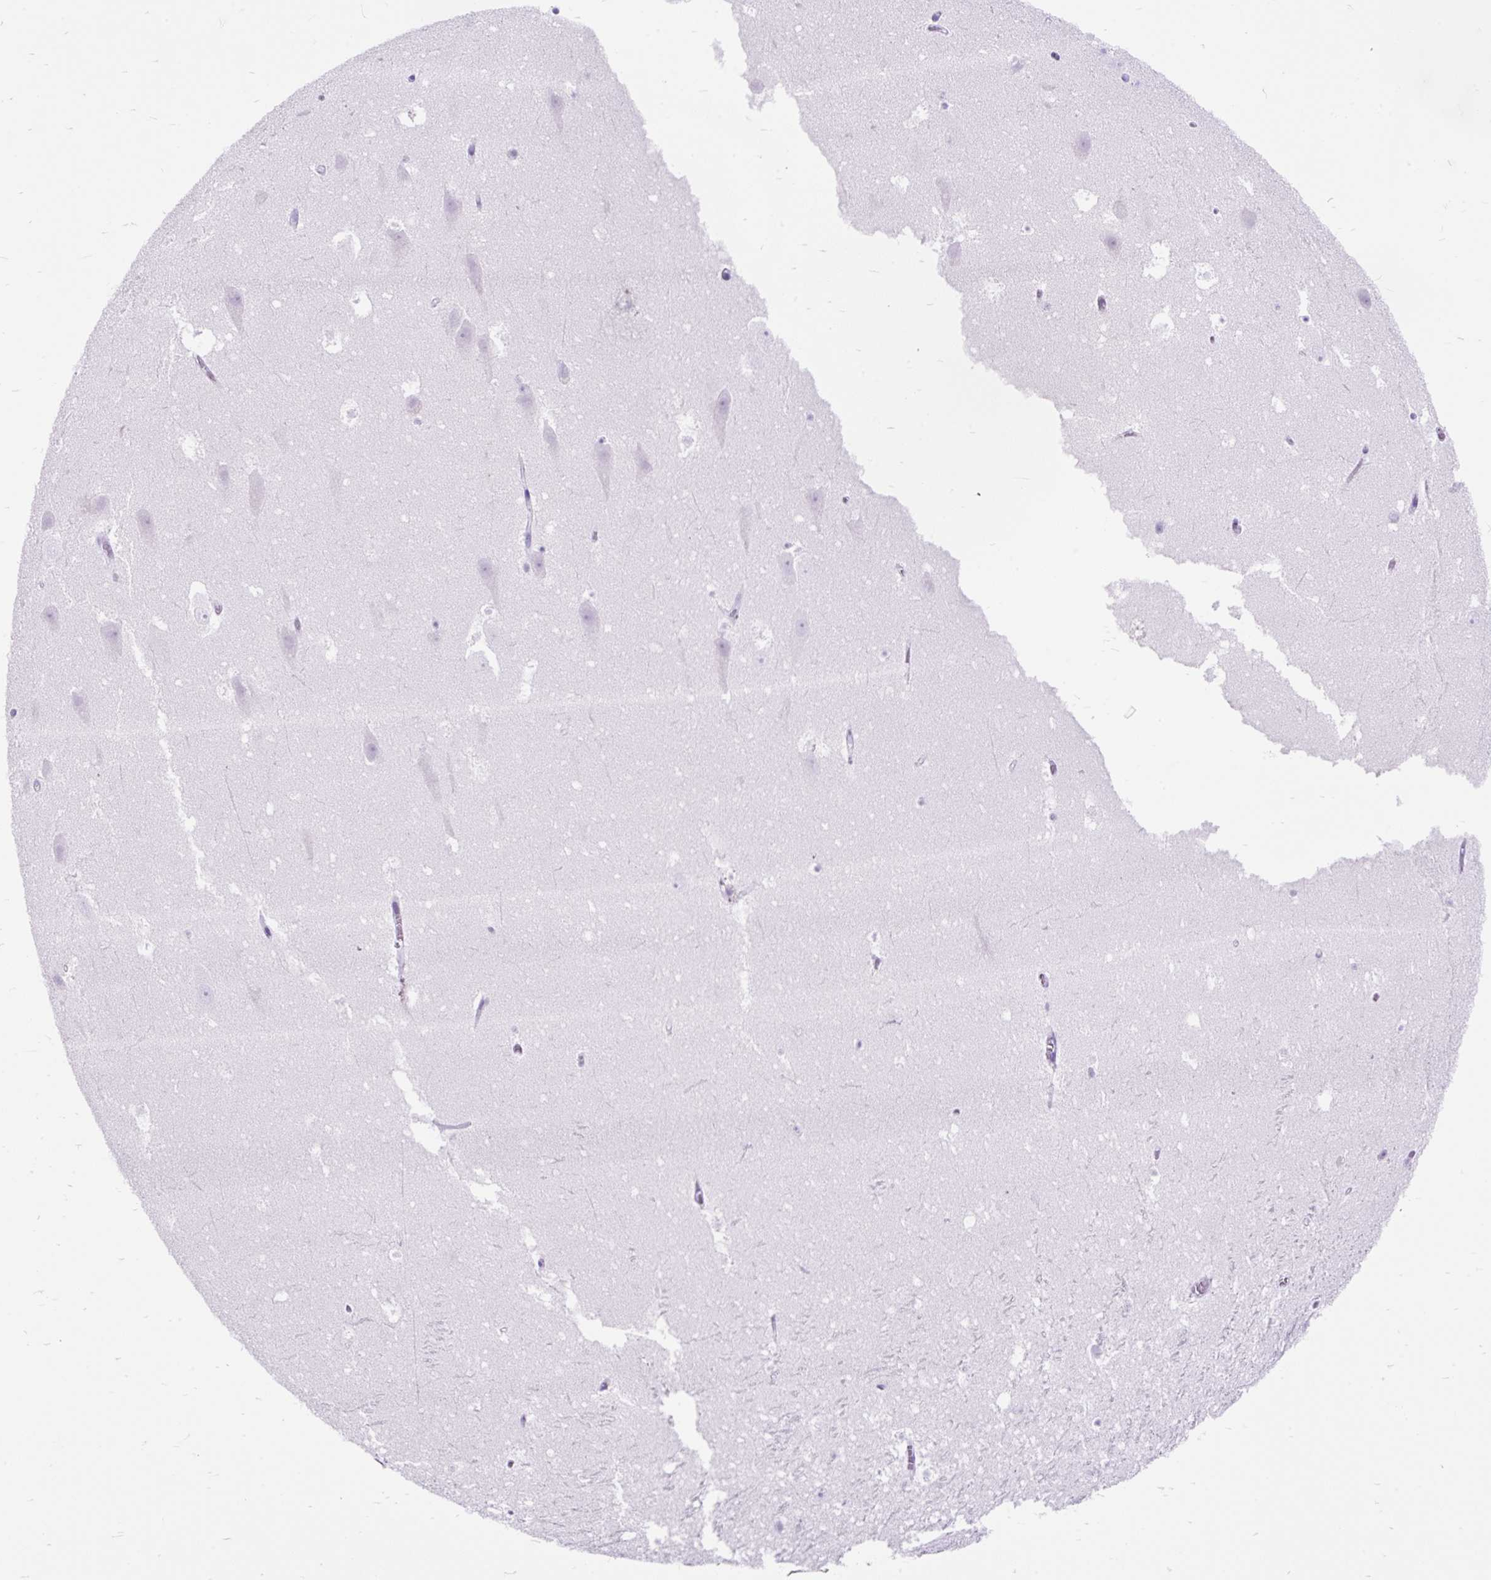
{"staining": {"intensity": "negative", "quantity": "none", "location": "none"}, "tissue": "hippocampus", "cell_type": "Glial cells", "image_type": "normal", "snomed": [{"axis": "morphology", "description": "Normal tissue, NOS"}, {"axis": "topography", "description": "Hippocampus"}], "caption": "This is an immunohistochemistry (IHC) photomicrograph of benign hippocampus. There is no staining in glial cells.", "gene": "SCGB1A1", "patient": {"sex": "female", "age": 42}}